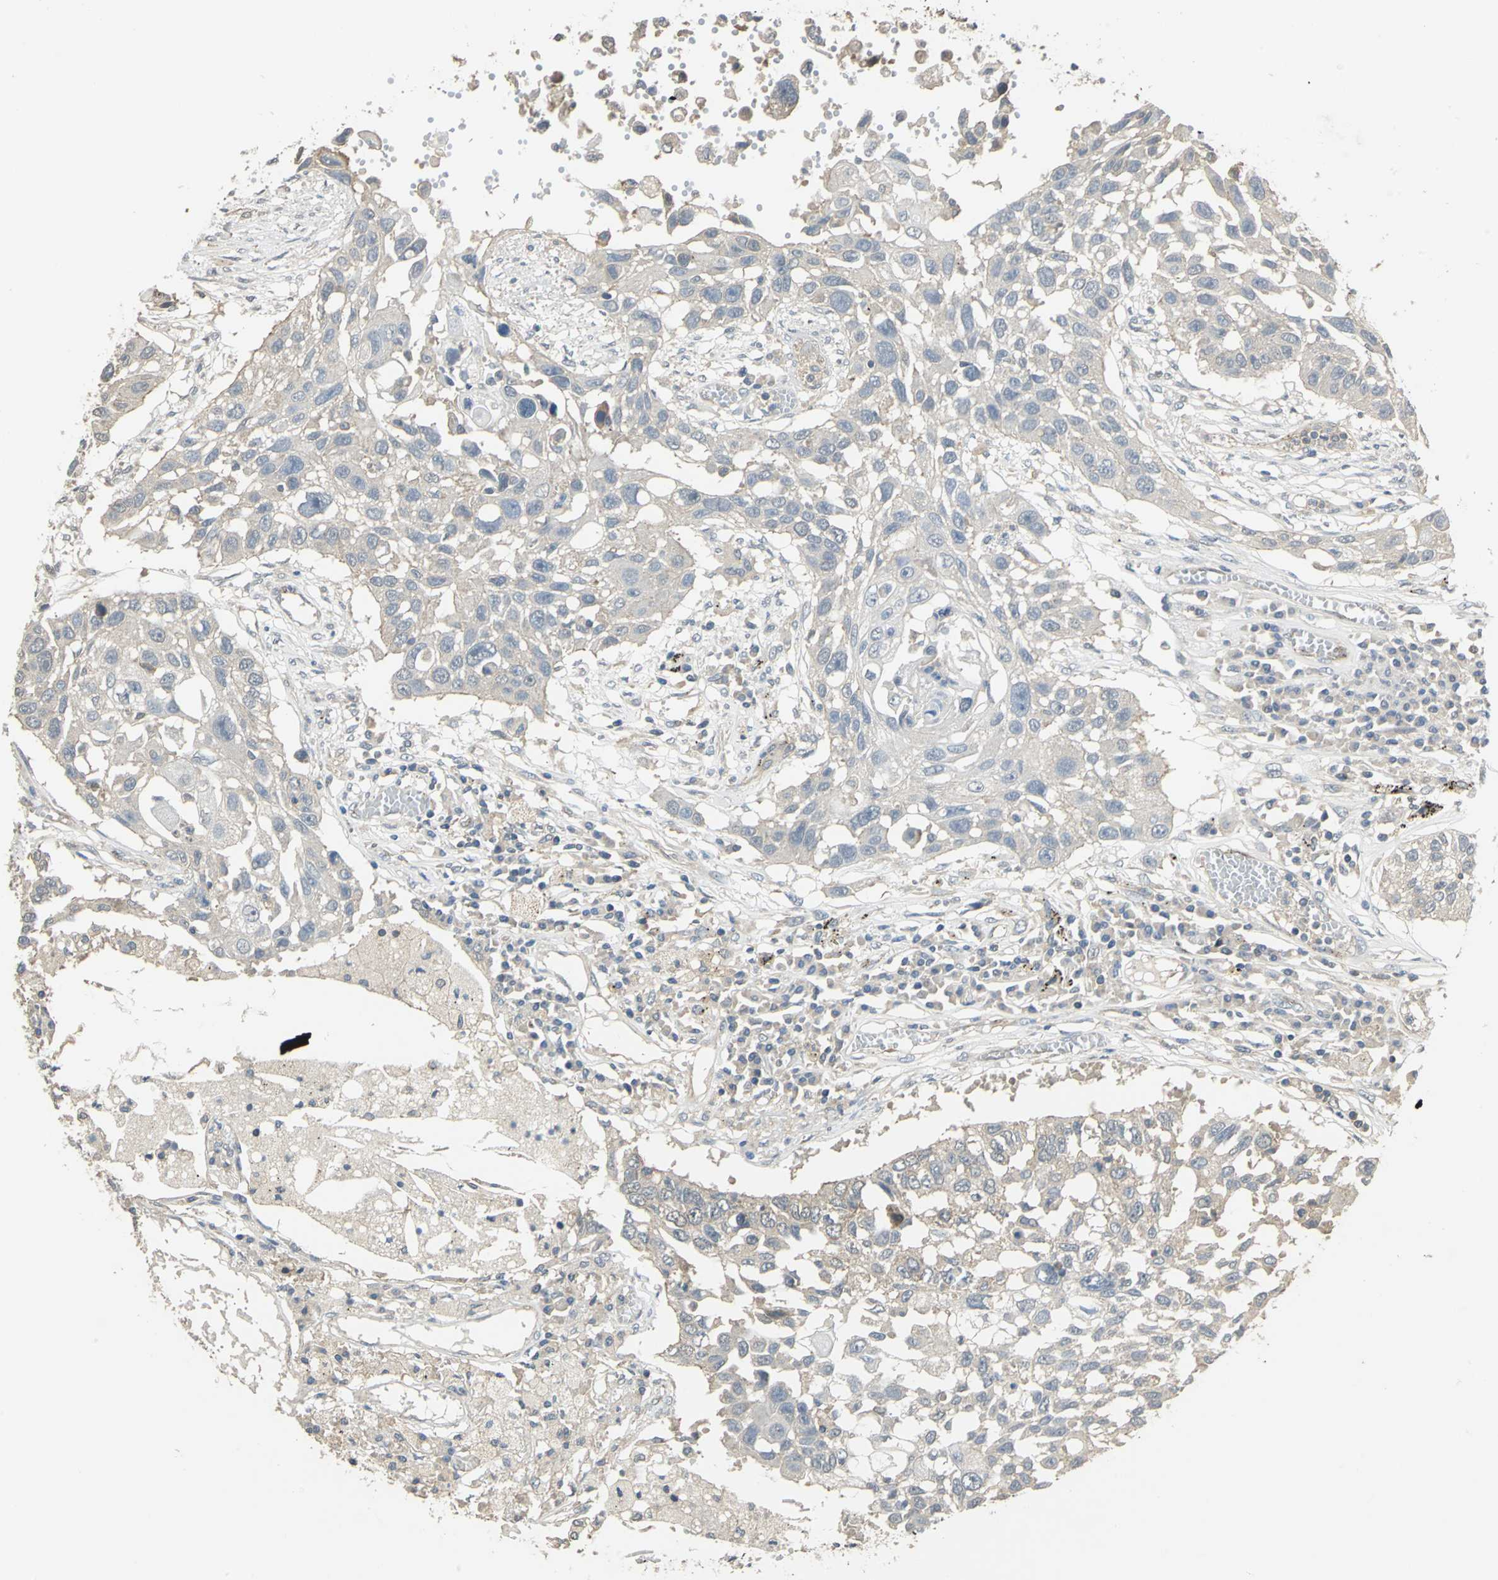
{"staining": {"intensity": "negative", "quantity": "none", "location": "none"}, "tissue": "lung cancer", "cell_type": "Tumor cells", "image_type": "cancer", "snomed": [{"axis": "morphology", "description": "Squamous cell carcinoma, NOS"}, {"axis": "topography", "description": "Lung"}], "caption": "Histopathology image shows no significant protein expression in tumor cells of squamous cell carcinoma (lung).", "gene": "RAPGEF1", "patient": {"sex": "male", "age": 71}}